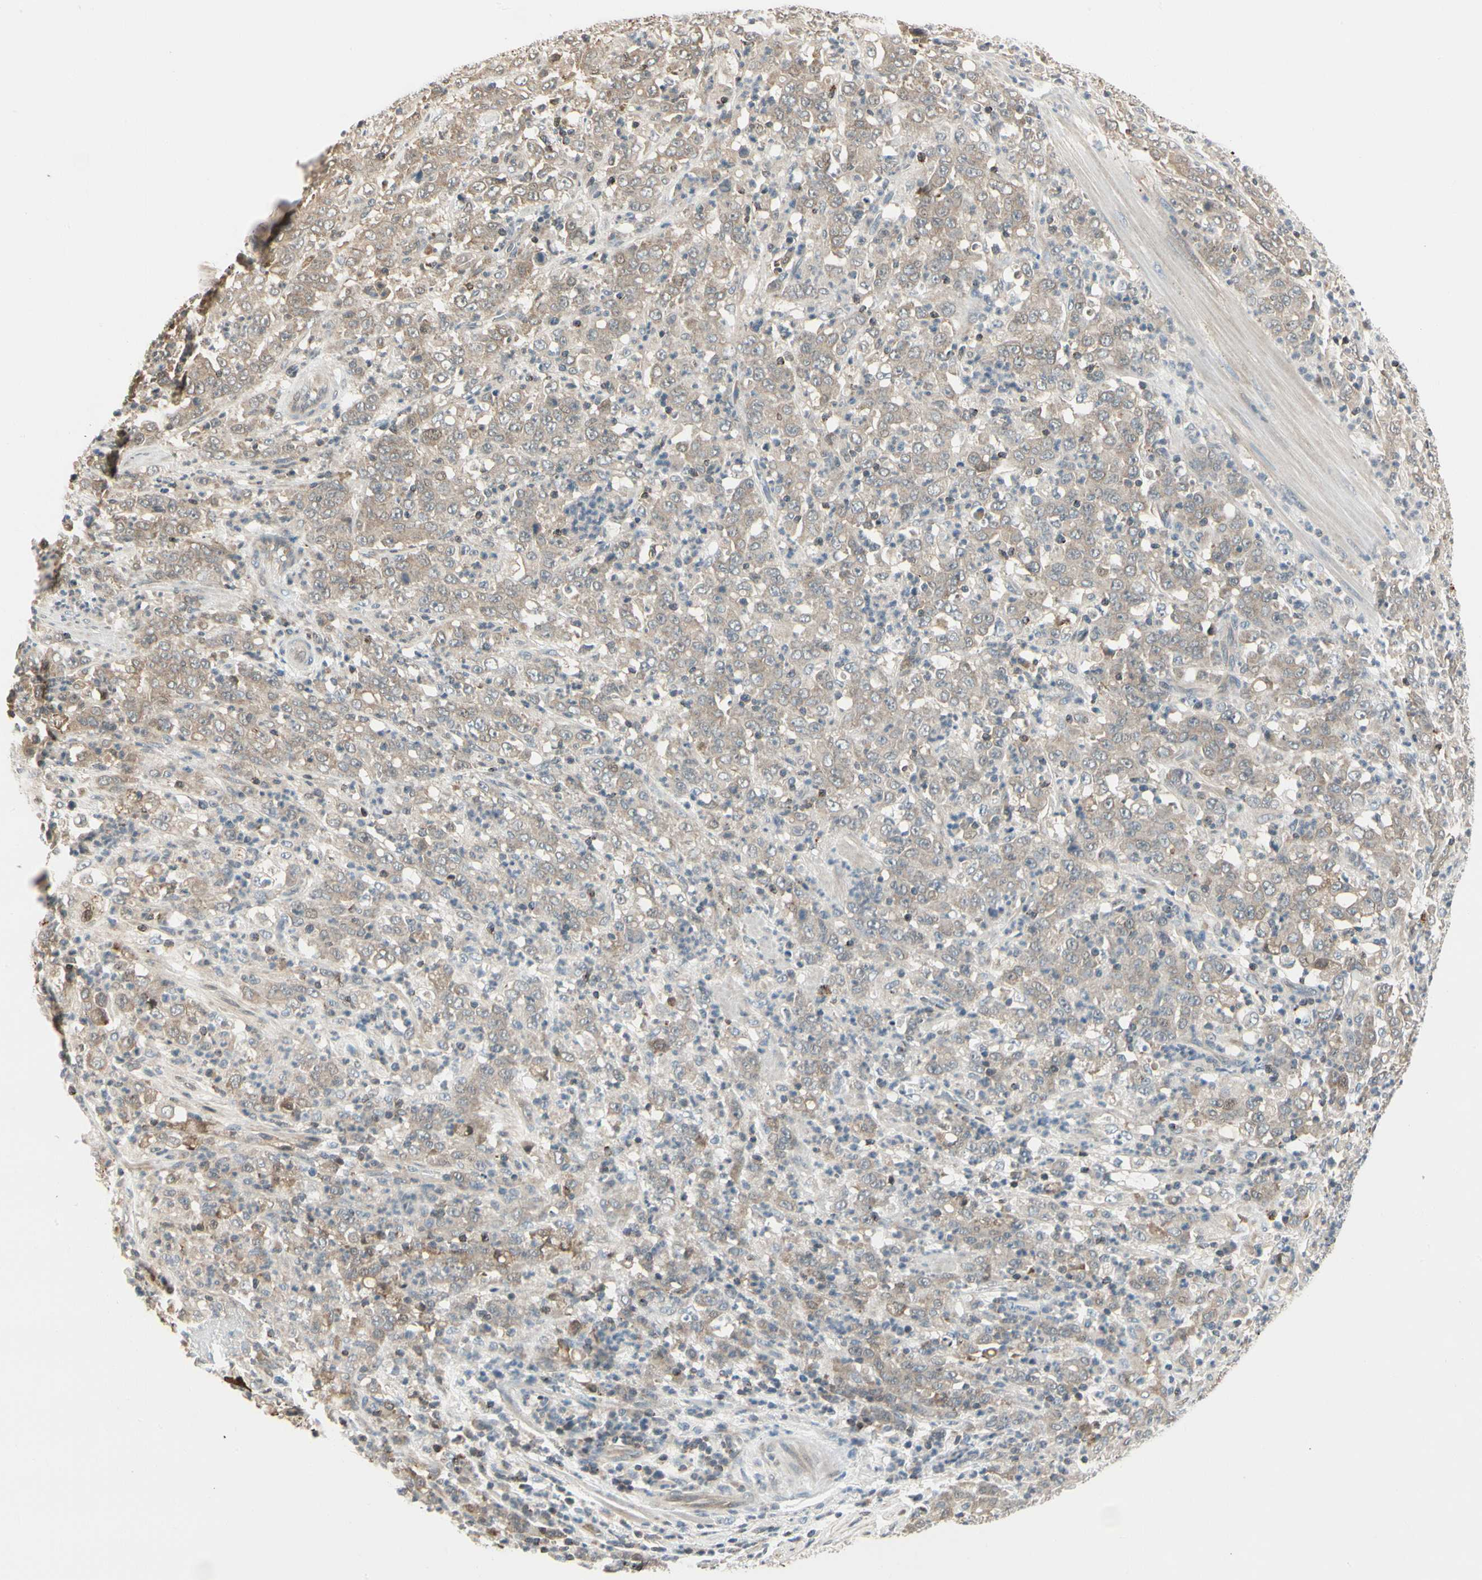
{"staining": {"intensity": "weak", "quantity": ">75%", "location": "cytoplasmic/membranous"}, "tissue": "stomach cancer", "cell_type": "Tumor cells", "image_type": "cancer", "snomed": [{"axis": "morphology", "description": "Adenocarcinoma, NOS"}, {"axis": "topography", "description": "Stomach, lower"}], "caption": "Stomach cancer stained for a protein (brown) shows weak cytoplasmic/membranous positive positivity in about >75% of tumor cells.", "gene": "EVC", "patient": {"sex": "female", "age": 71}}